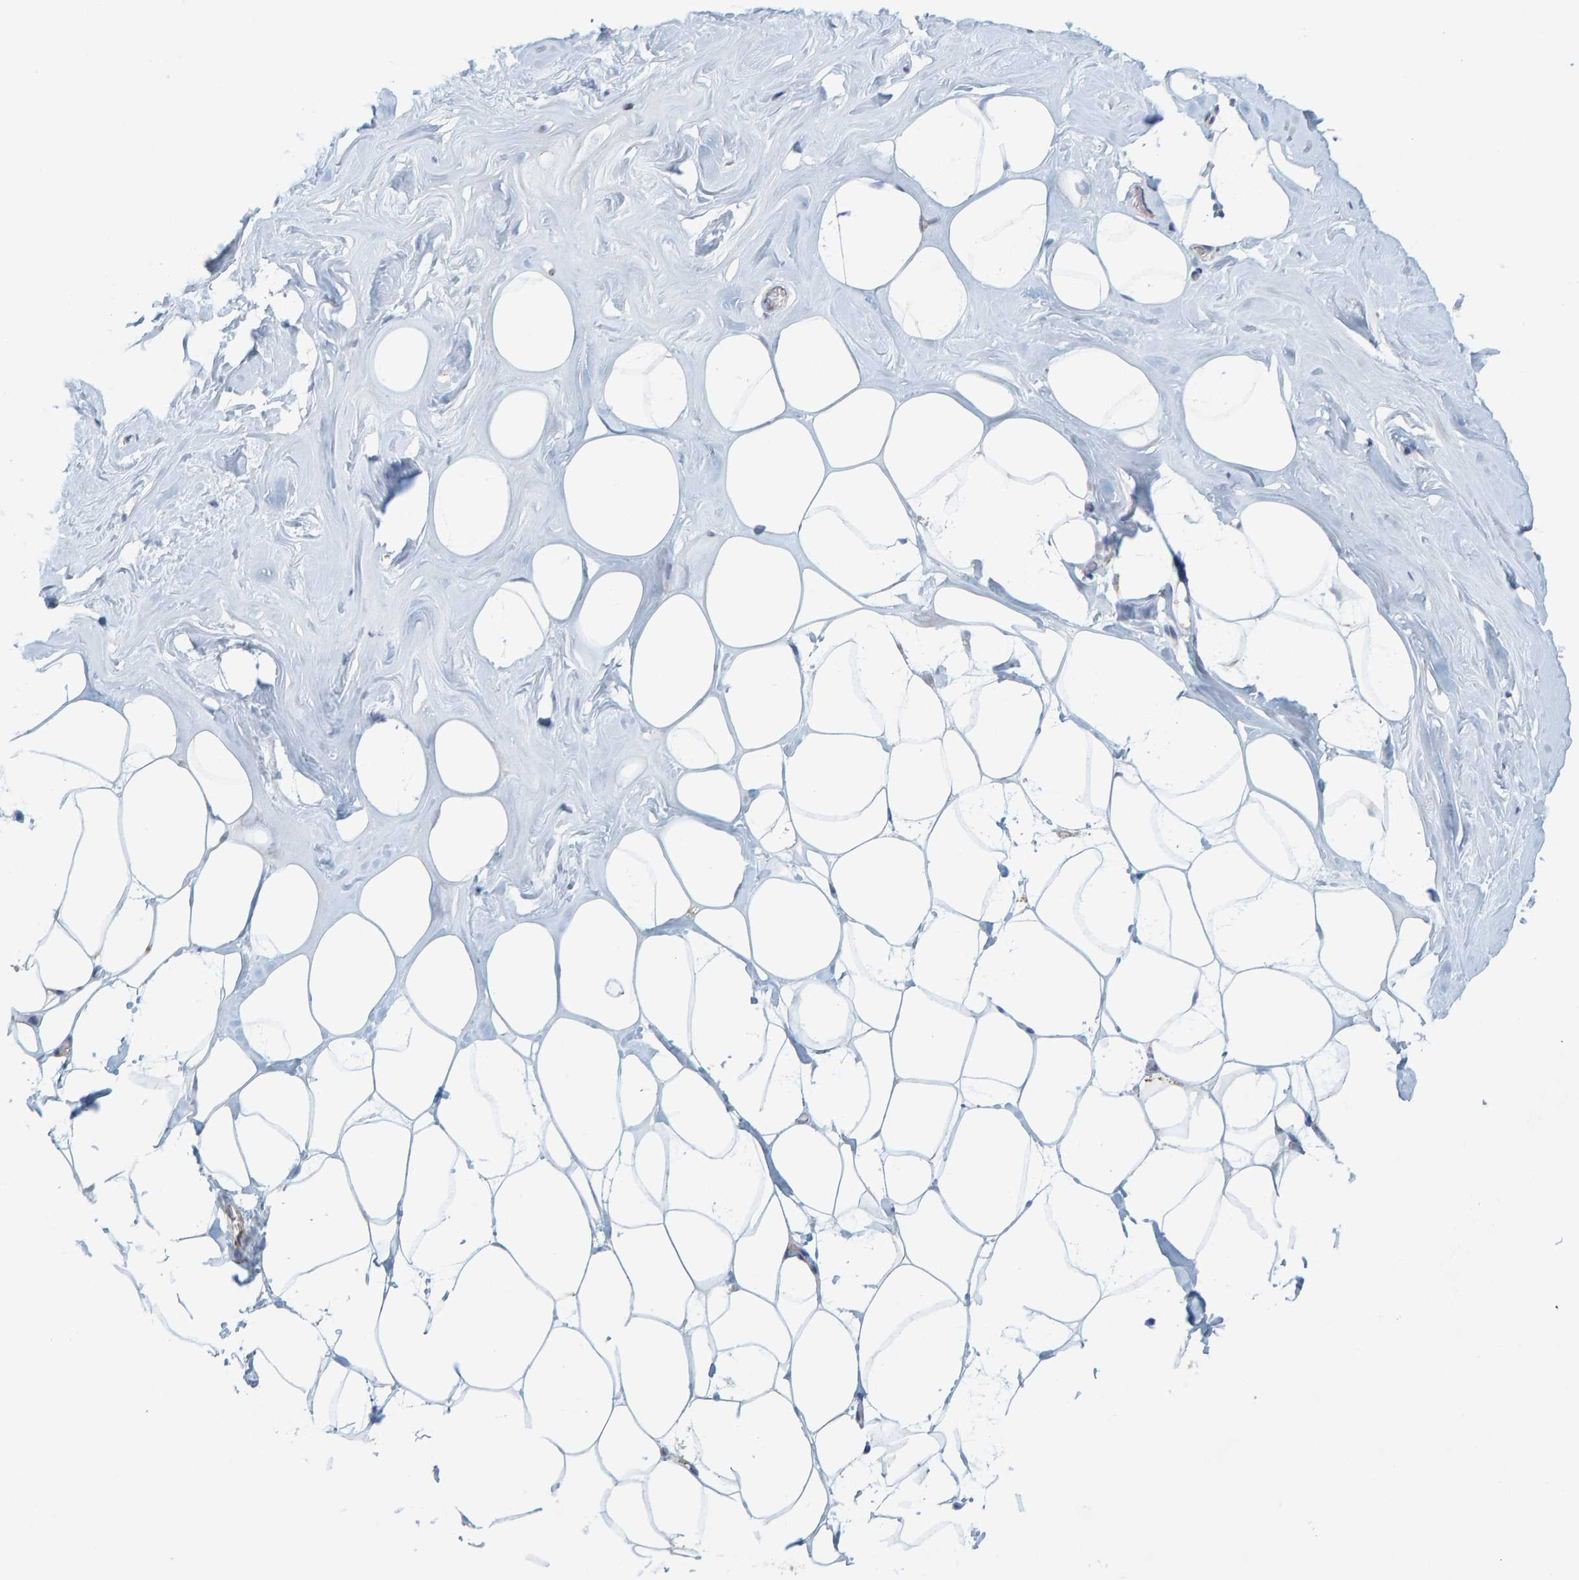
{"staining": {"intensity": "weak", "quantity": "25%-75%", "location": "cytoplasmic/membranous"}, "tissue": "adipose tissue", "cell_type": "Adipocytes", "image_type": "normal", "snomed": [{"axis": "morphology", "description": "Normal tissue, NOS"}, {"axis": "morphology", "description": "Fibrosis, NOS"}, {"axis": "topography", "description": "Breast"}, {"axis": "topography", "description": "Adipose tissue"}], "caption": "Immunohistochemistry histopathology image of normal human adipose tissue stained for a protein (brown), which exhibits low levels of weak cytoplasmic/membranous staining in about 25%-75% of adipocytes.", "gene": "B9D1", "patient": {"sex": "female", "age": 39}}